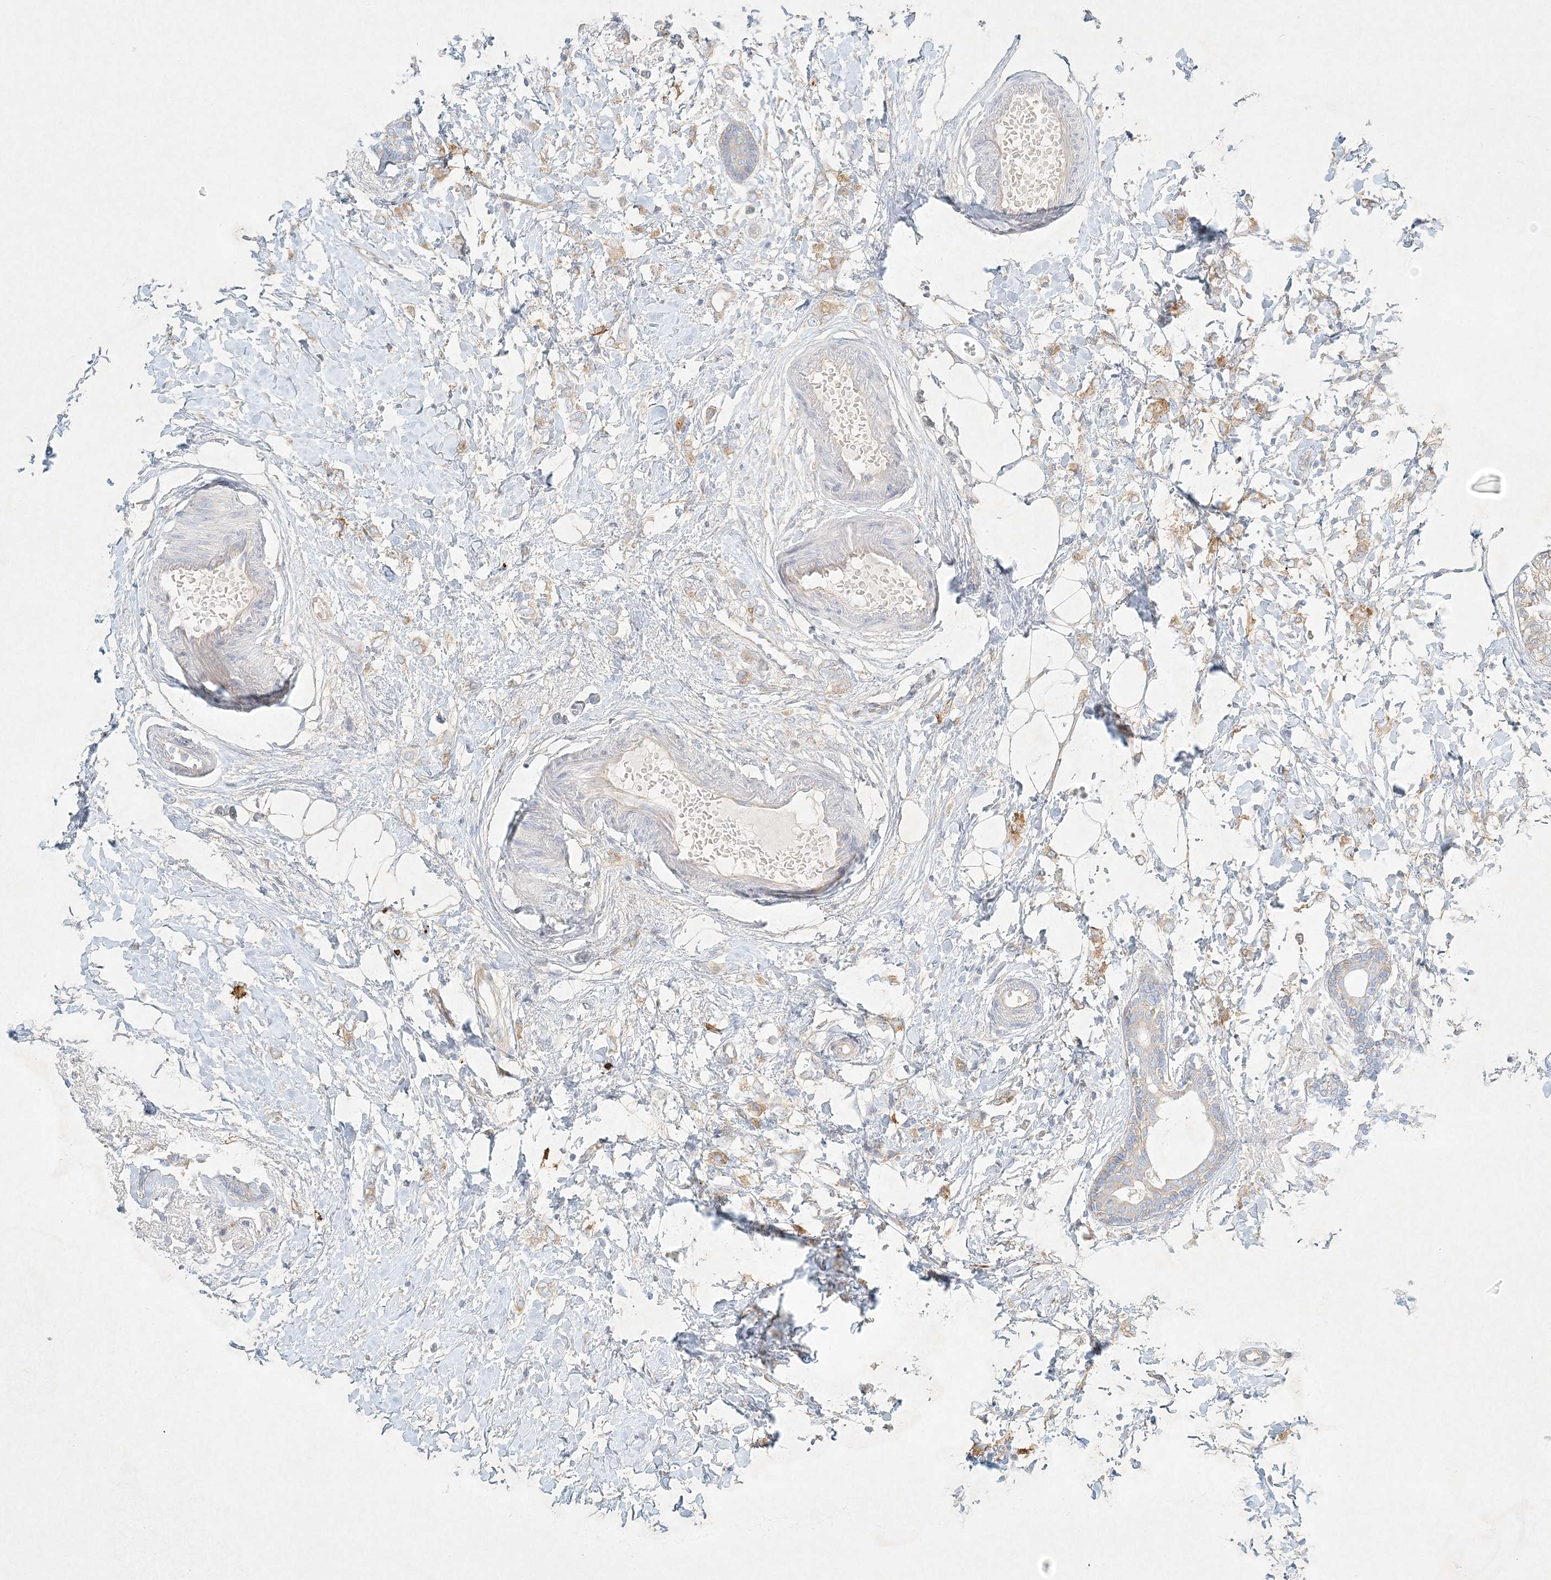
{"staining": {"intensity": "weak", "quantity": "25%-75%", "location": "cytoplasmic/membranous"}, "tissue": "breast cancer", "cell_type": "Tumor cells", "image_type": "cancer", "snomed": [{"axis": "morphology", "description": "Normal tissue, NOS"}, {"axis": "morphology", "description": "Lobular carcinoma"}, {"axis": "topography", "description": "Breast"}], "caption": "Immunohistochemical staining of breast cancer (lobular carcinoma) exhibits weak cytoplasmic/membranous protein staining in about 25%-75% of tumor cells.", "gene": "STK11IP", "patient": {"sex": "female", "age": 47}}